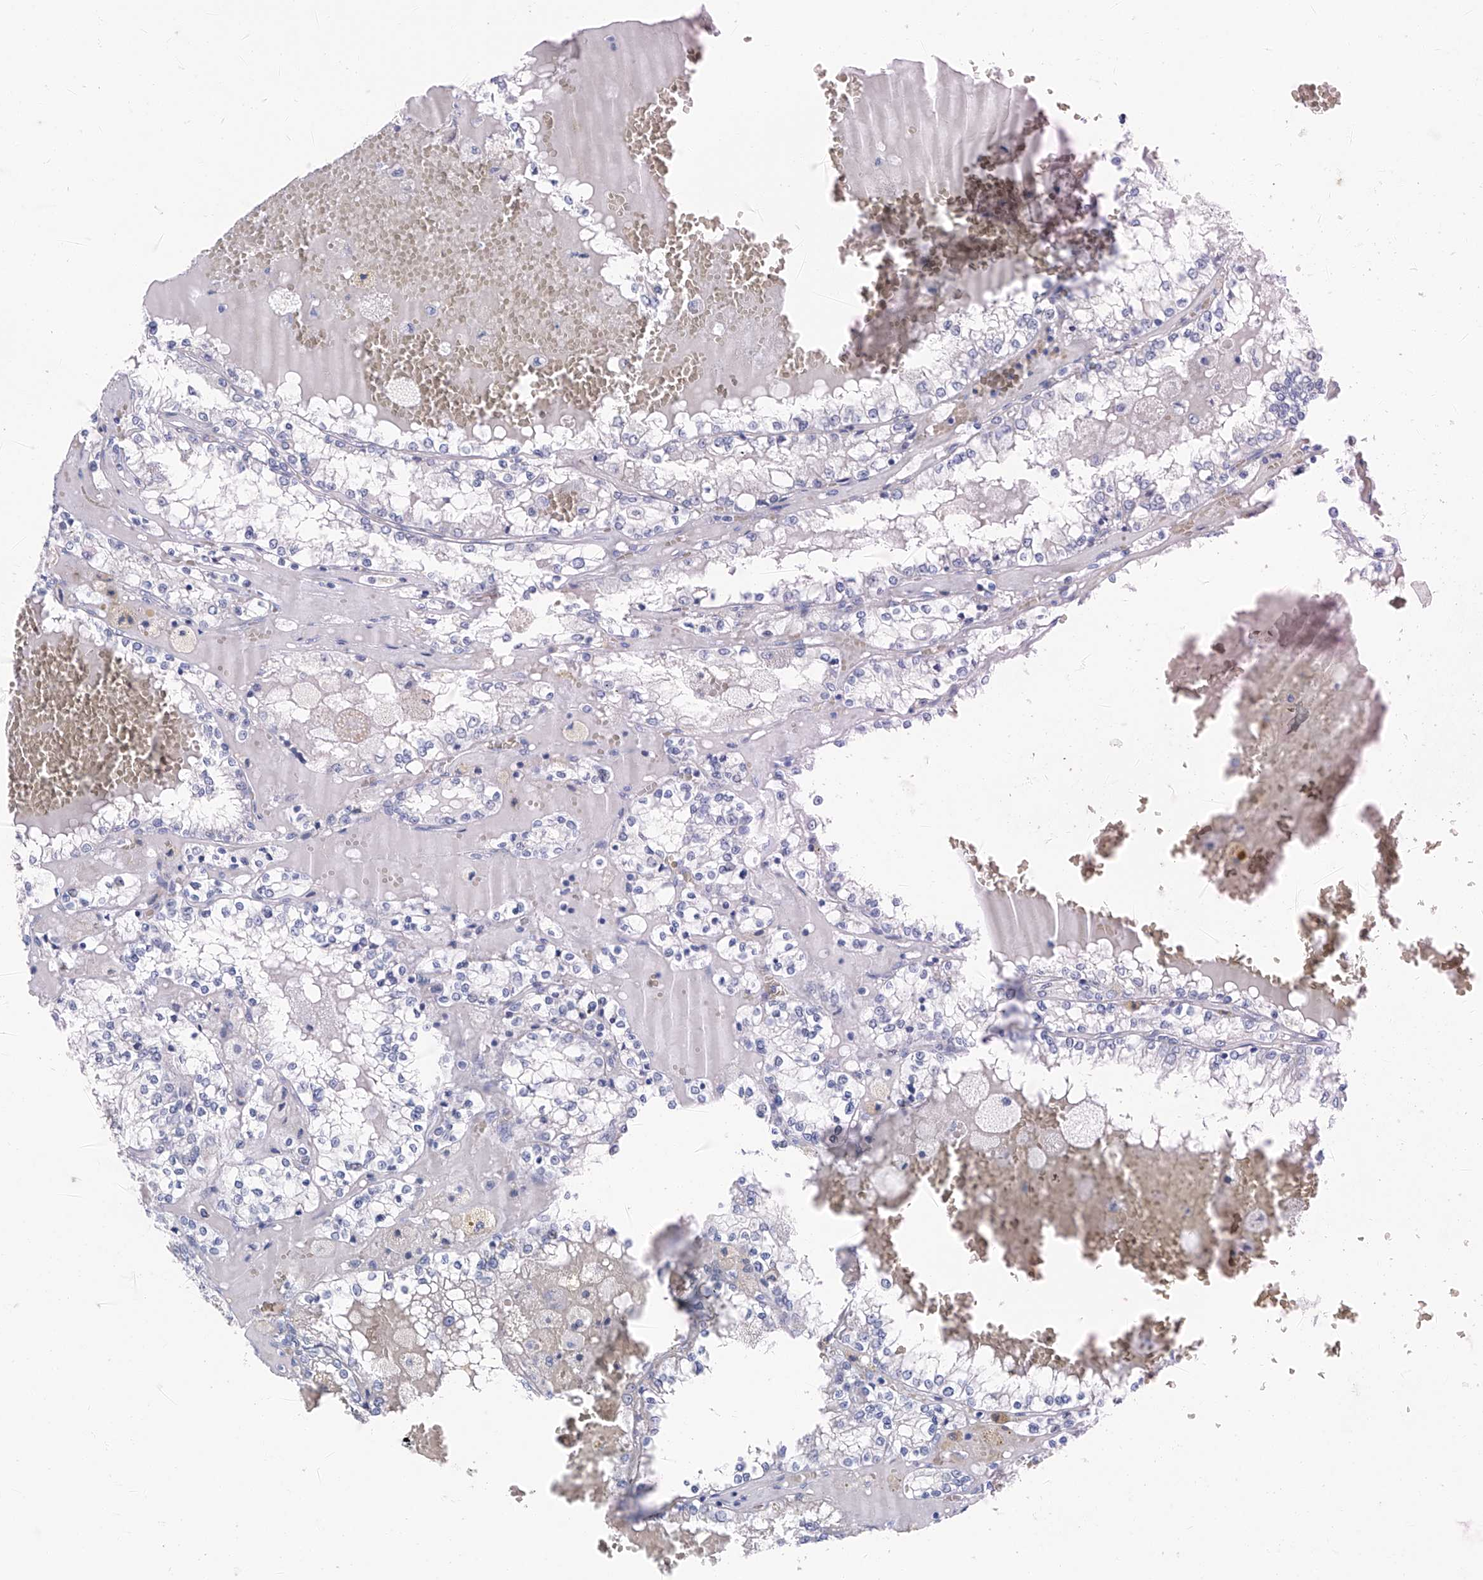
{"staining": {"intensity": "negative", "quantity": "none", "location": "none"}, "tissue": "renal cancer", "cell_type": "Tumor cells", "image_type": "cancer", "snomed": [{"axis": "morphology", "description": "Adenocarcinoma, NOS"}, {"axis": "topography", "description": "Kidney"}], "caption": "The image shows no significant expression in tumor cells of adenocarcinoma (renal). (Stains: DAB (3,3'-diaminobenzidine) immunohistochemistry (IHC) with hematoxylin counter stain, Microscopy: brightfield microscopy at high magnification).", "gene": "CYP2A7", "patient": {"sex": "female", "age": 56}}